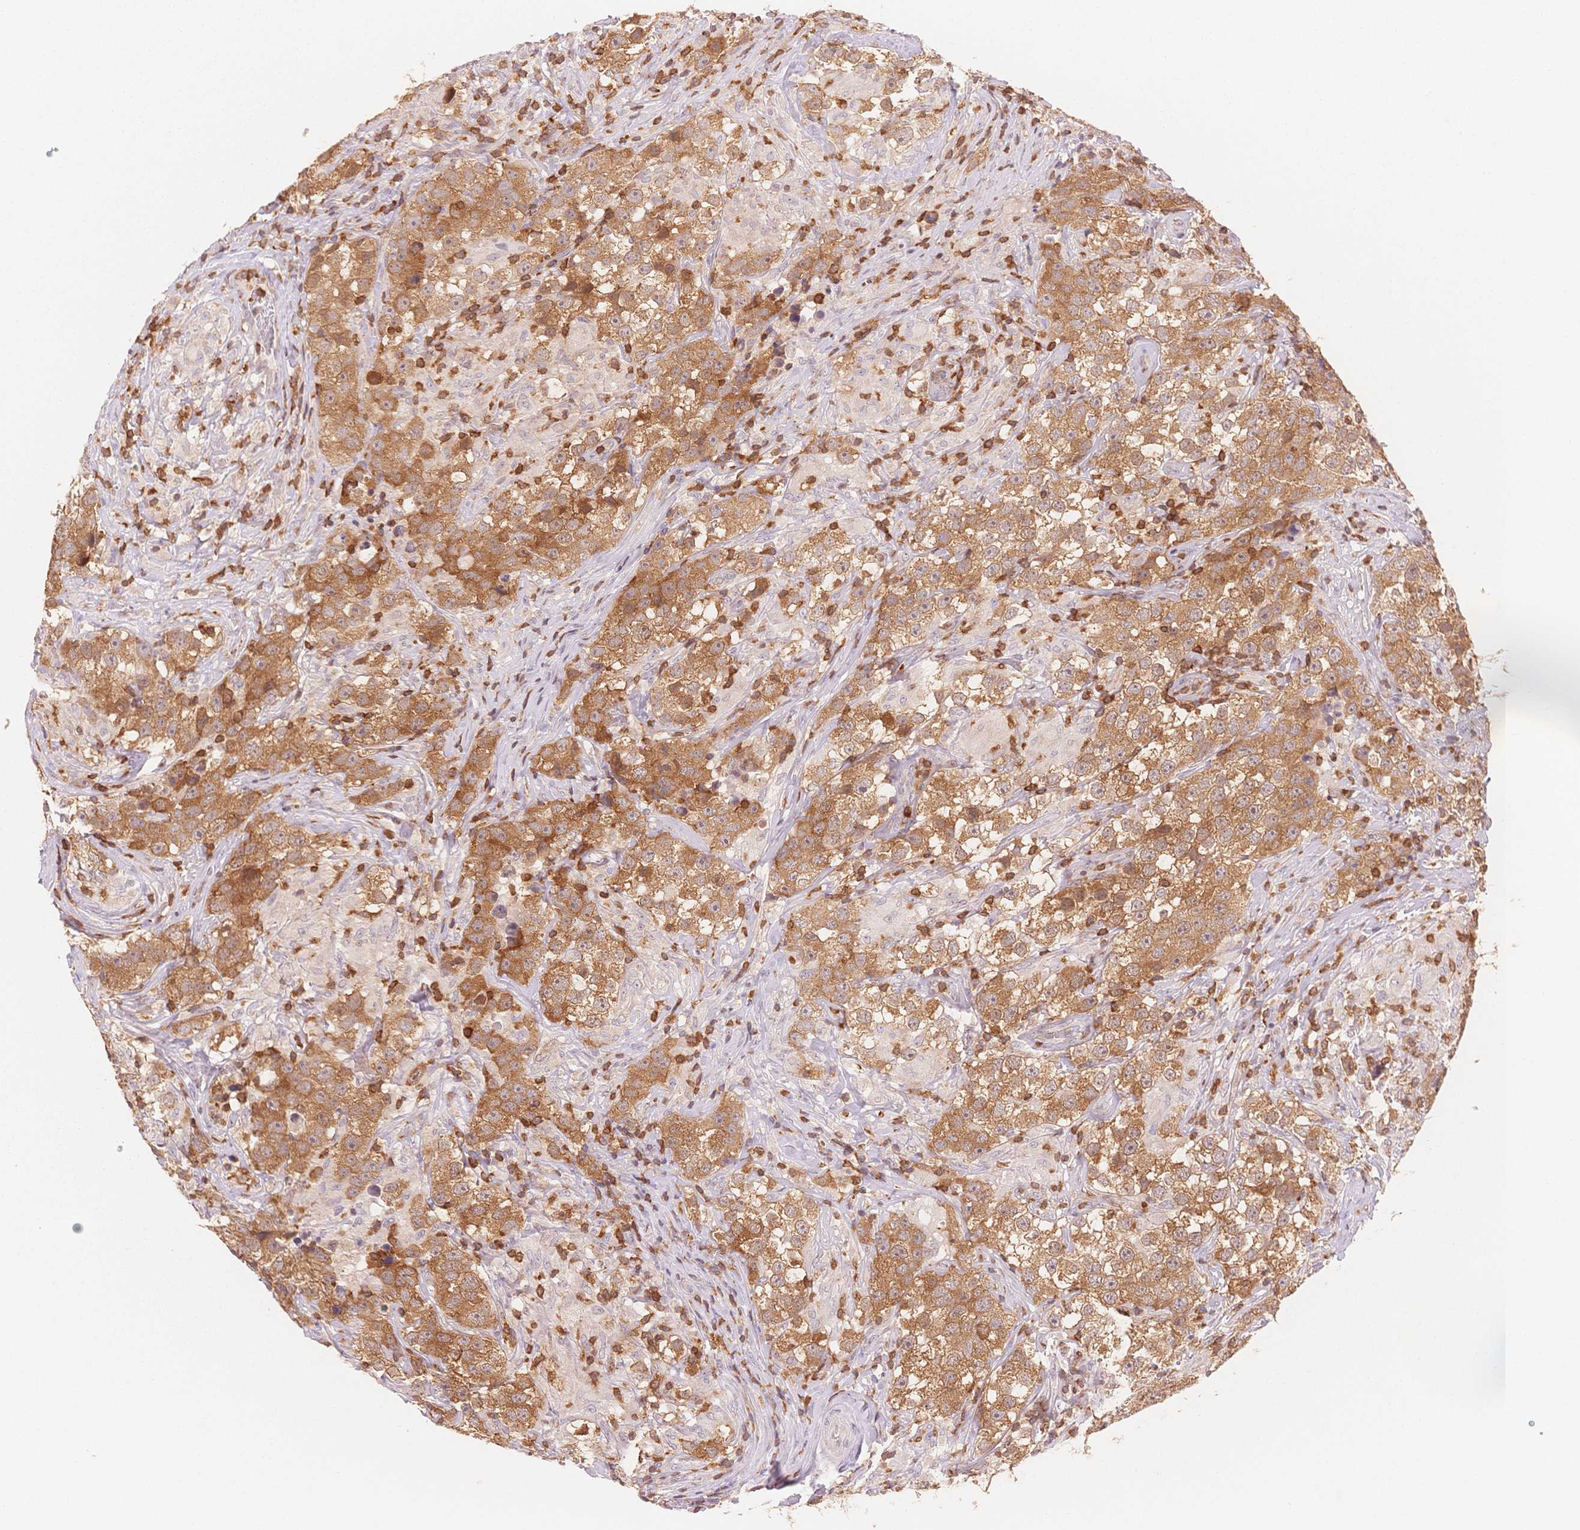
{"staining": {"intensity": "moderate", "quantity": ">75%", "location": "cytoplasmic/membranous"}, "tissue": "testis cancer", "cell_type": "Tumor cells", "image_type": "cancer", "snomed": [{"axis": "morphology", "description": "Seminoma, NOS"}, {"axis": "topography", "description": "Testis"}], "caption": "Human seminoma (testis) stained with a brown dye reveals moderate cytoplasmic/membranous positive expression in about >75% of tumor cells.", "gene": "STK39", "patient": {"sex": "male", "age": 46}}